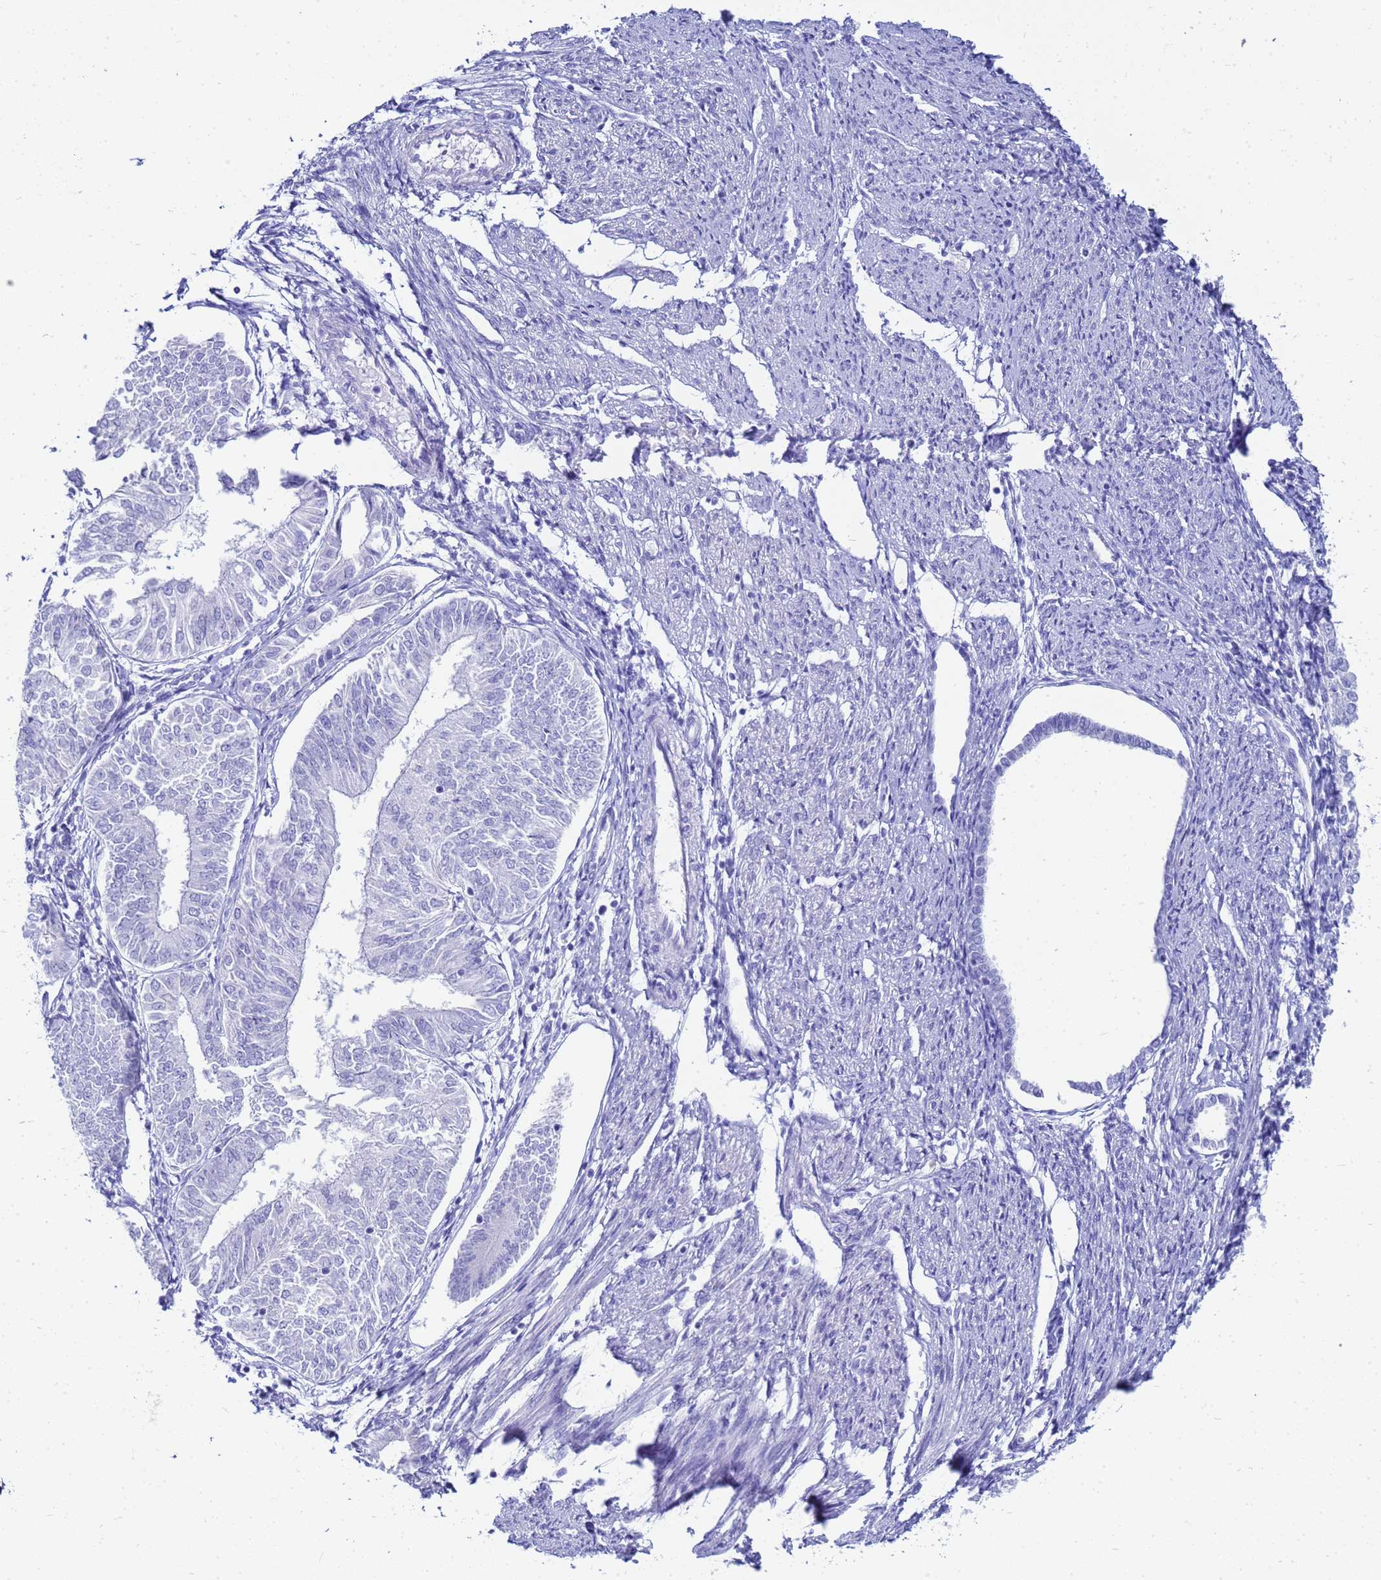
{"staining": {"intensity": "negative", "quantity": "none", "location": "none"}, "tissue": "endometrial cancer", "cell_type": "Tumor cells", "image_type": "cancer", "snomed": [{"axis": "morphology", "description": "Adenocarcinoma, NOS"}, {"axis": "topography", "description": "Endometrium"}], "caption": "IHC photomicrograph of human endometrial cancer (adenocarcinoma) stained for a protein (brown), which shows no expression in tumor cells.", "gene": "CKB", "patient": {"sex": "female", "age": 58}}